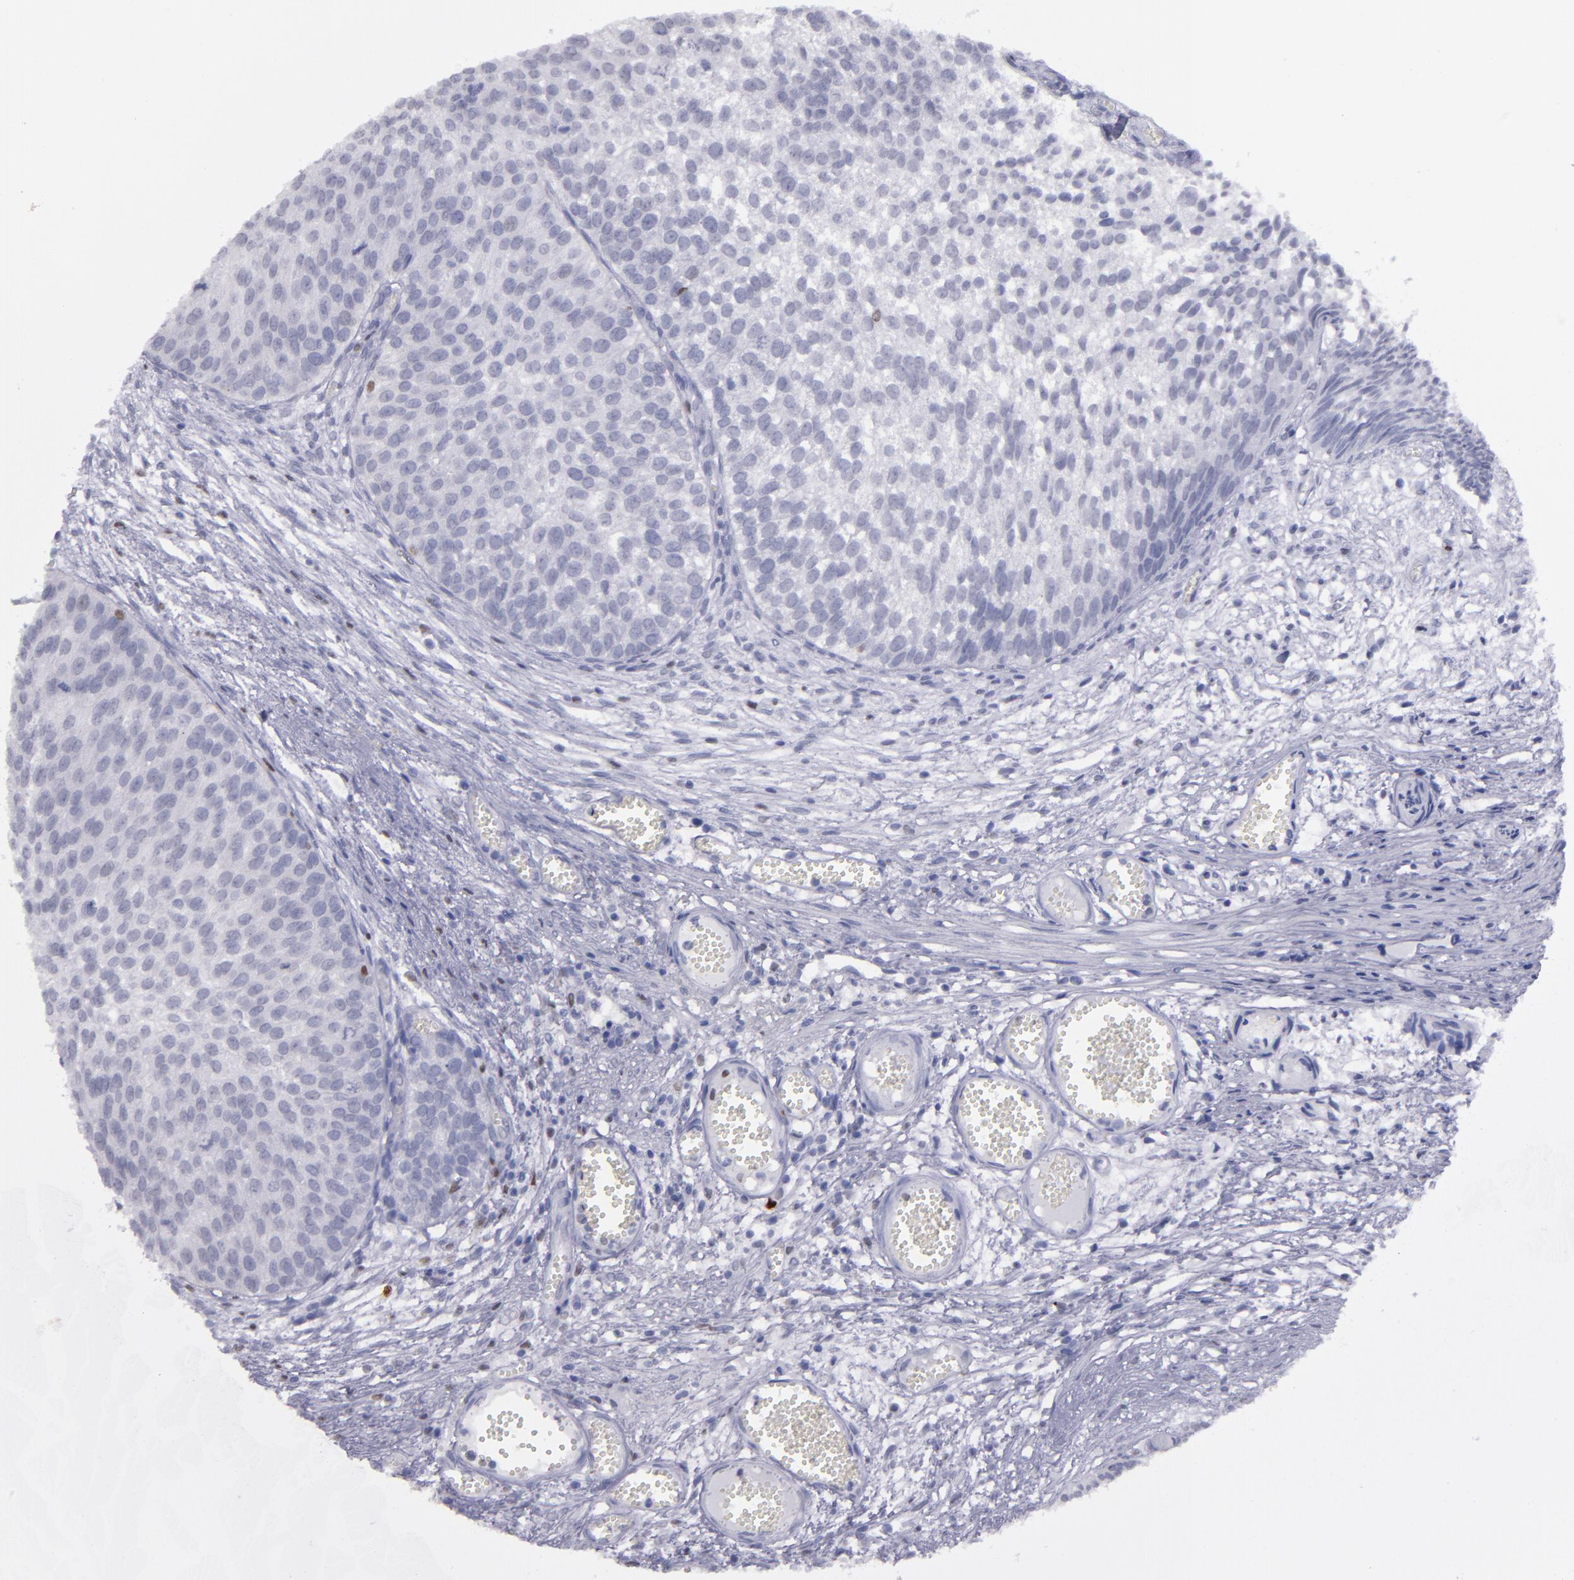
{"staining": {"intensity": "negative", "quantity": "none", "location": "none"}, "tissue": "urothelial cancer", "cell_type": "Tumor cells", "image_type": "cancer", "snomed": [{"axis": "morphology", "description": "Urothelial carcinoma, Low grade"}, {"axis": "topography", "description": "Urinary bladder"}], "caption": "The image demonstrates no significant positivity in tumor cells of urothelial cancer.", "gene": "IRF8", "patient": {"sex": "male", "age": 84}}